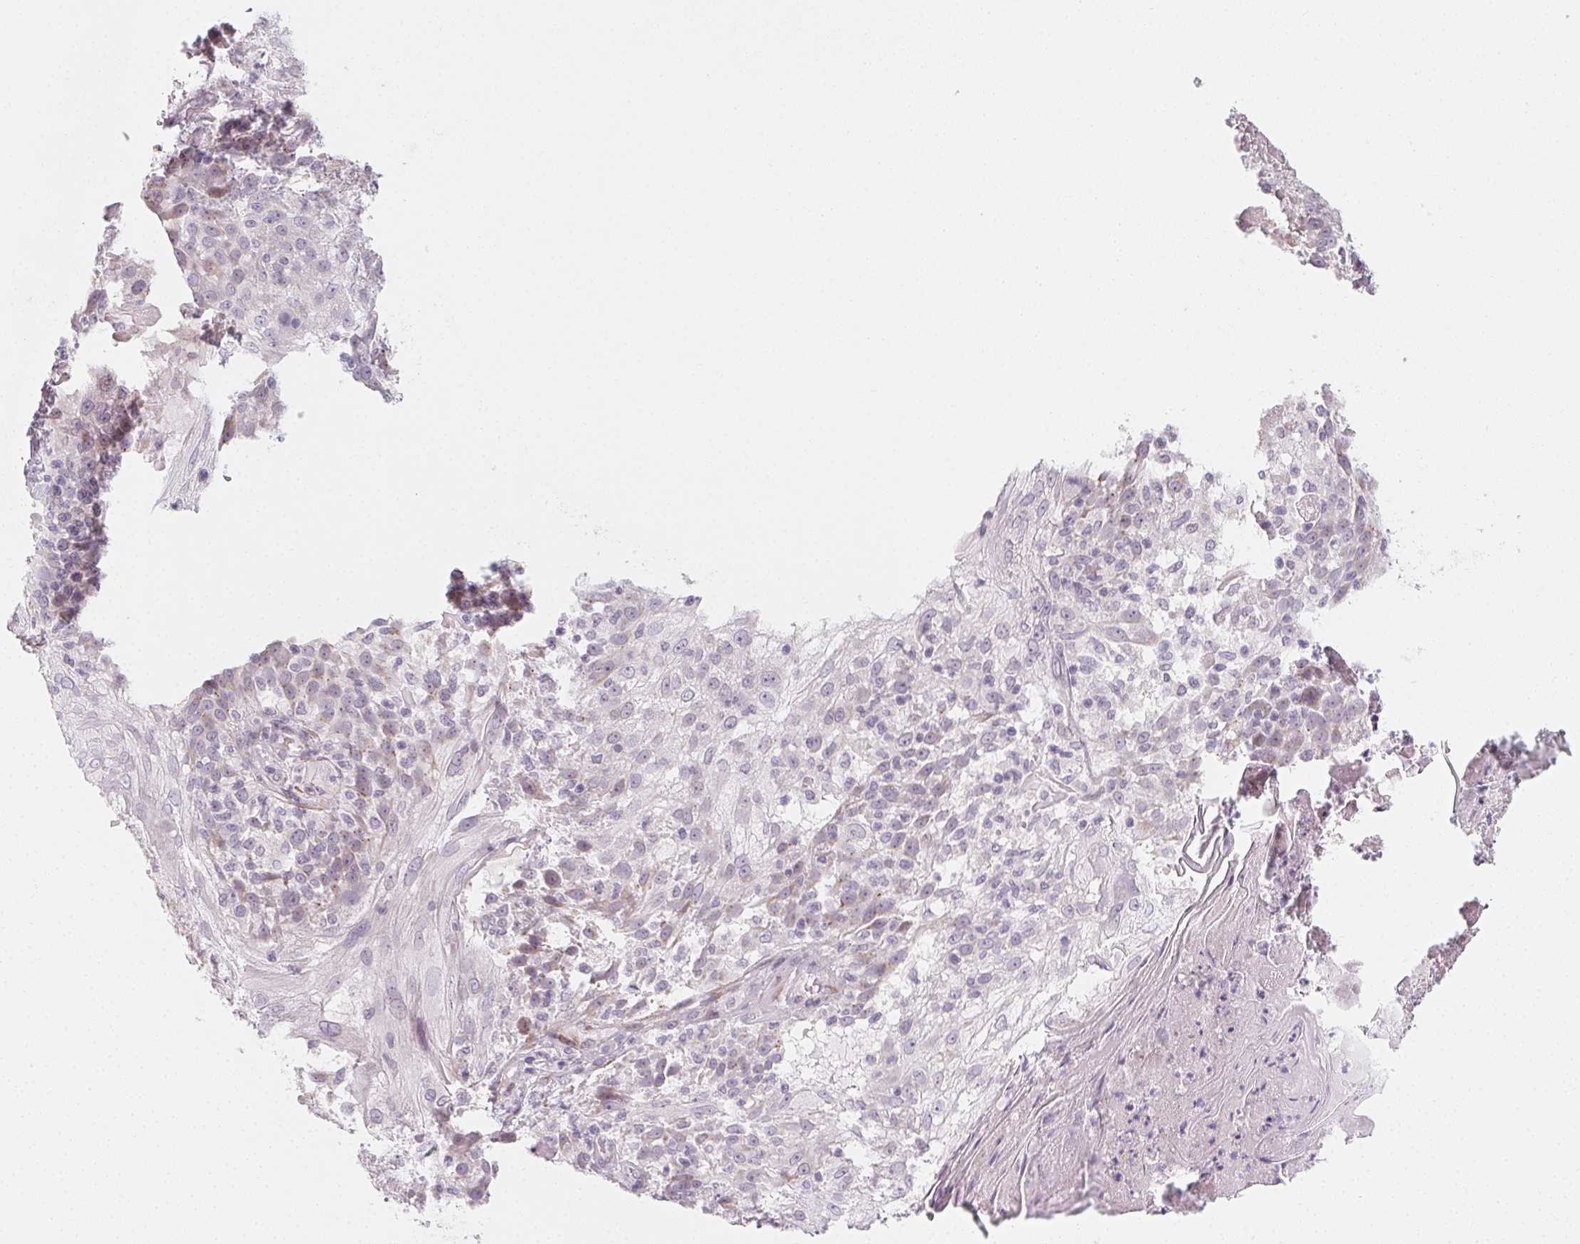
{"staining": {"intensity": "moderate", "quantity": "<25%", "location": "cytoplasmic/membranous"}, "tissue": "skin cancer", "cell_type": "Tumor cells", "image_type": "cancer", "snomed": [{"axis": "morphology", "description": "Normal tissue, NOS"}, {"axis": "morphology", "description": "Squamous cell carcinoma, NOS"}, {"axis": "topography", "description": "Skin"}], "caption": "Squamous cell carcinoma (skin) stained with IHC exhibits moderate cytoplasmic/membranous staining in approximately <25% of tumor cells.", "gene": "CCDC96", "patient": {"sex": "female", "age": 83}}